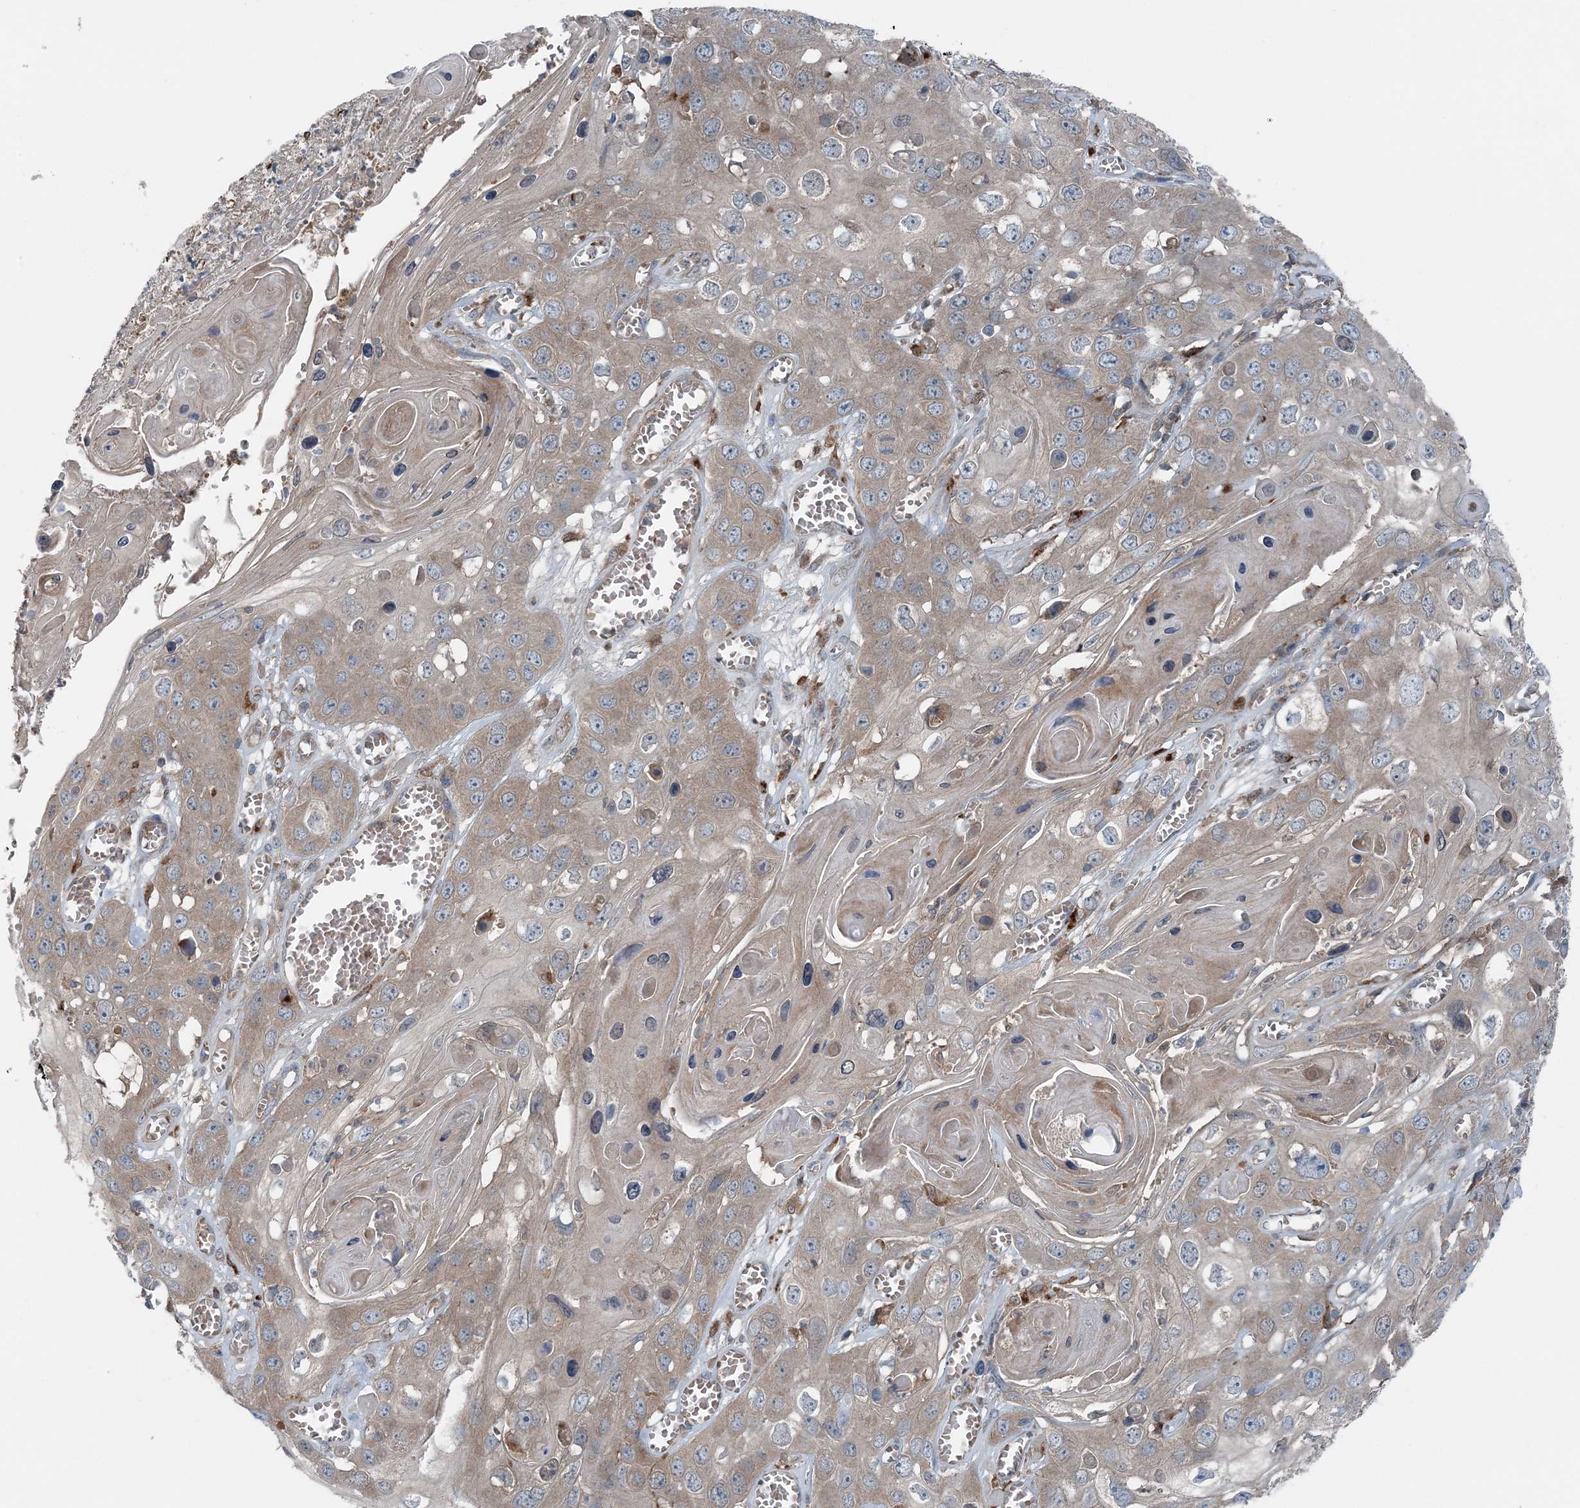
{"staining": {"intensity": "weak", "quantity": "<25%", "location": "cytoplasmic/membranous"}, "tissue": "skin cancer", "cell_type": "Tumor cells", "image_type": "cancer", "snomed": [{"axis": "morphology", "description": "Squamous cell carcinoma, NOS"}, {"axis": "topography", "description": "Skin"}], "caption": "DAB (3,3'-diaminobenzidine) immunohistochemical staining of human skin cancer exhibits no significant expression in tumor cells. (Brightfield microscopy of DAB (3,3'-diaminobenzidine) IHC at high magnification).", "gene": "ASNSD1", "patient": {"sex": "male", "age": 55}}